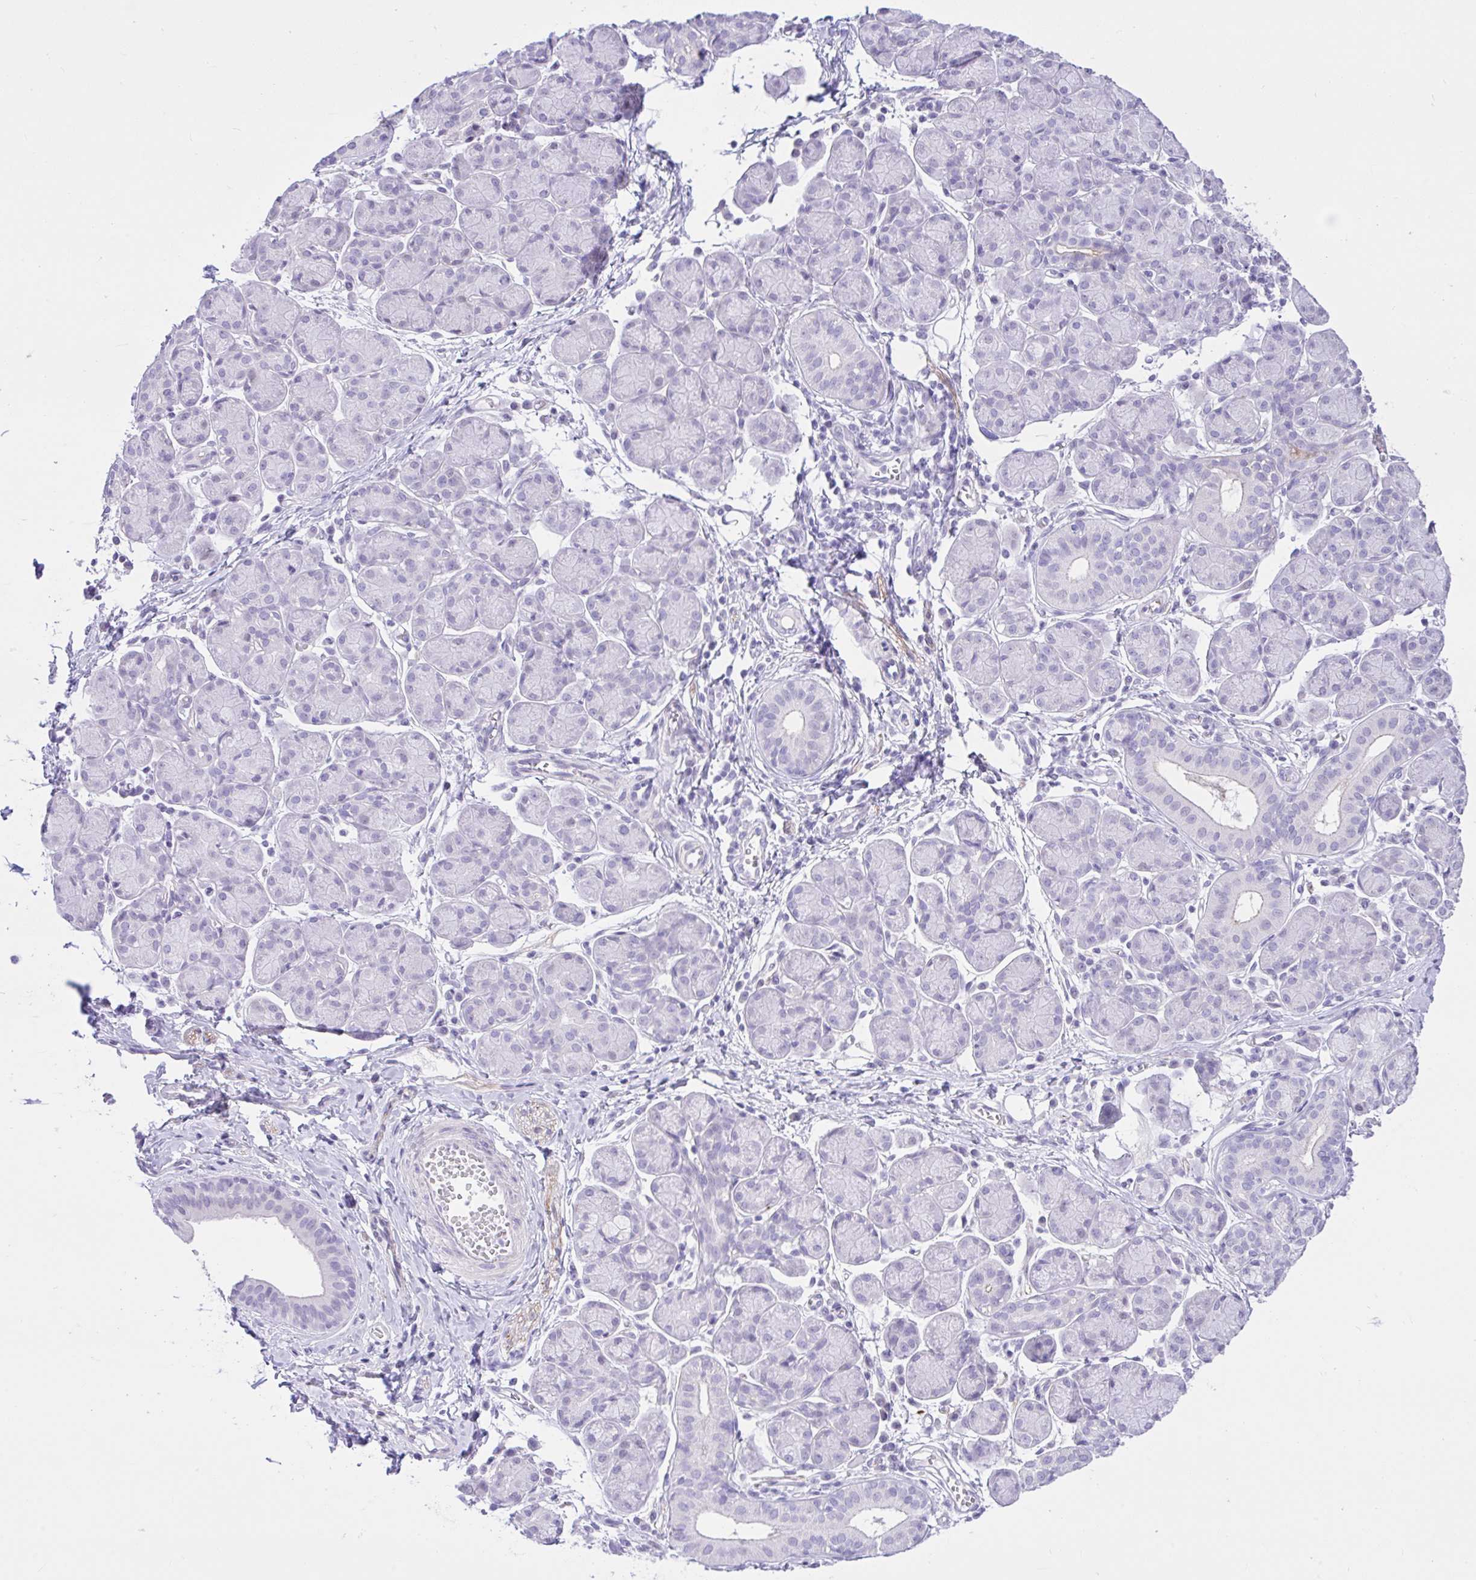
{"staining": {"intensity": "weak", "quantity": "<25%", "location": "cytoplasmic/membranous"}, "tissue": "salivary gland", "cell_type": "Glandular cells", "image_type": "normal", "snomed": [{"axis": "morphology", "description": "Normal tissue, NOS"}, {"axis": "morphology", "description": "Inflammation, NOS"}, {"axis": "topography", "description": "Lymph node"}, {"axis": "topography", "description": "Salivary gland"}], "caption": "Protein analysis of unremarkable salivary gland reveals no significant expression in glandular cells.", "gene": "REEP1", "patient": {"sex": "male", "age": 3}}